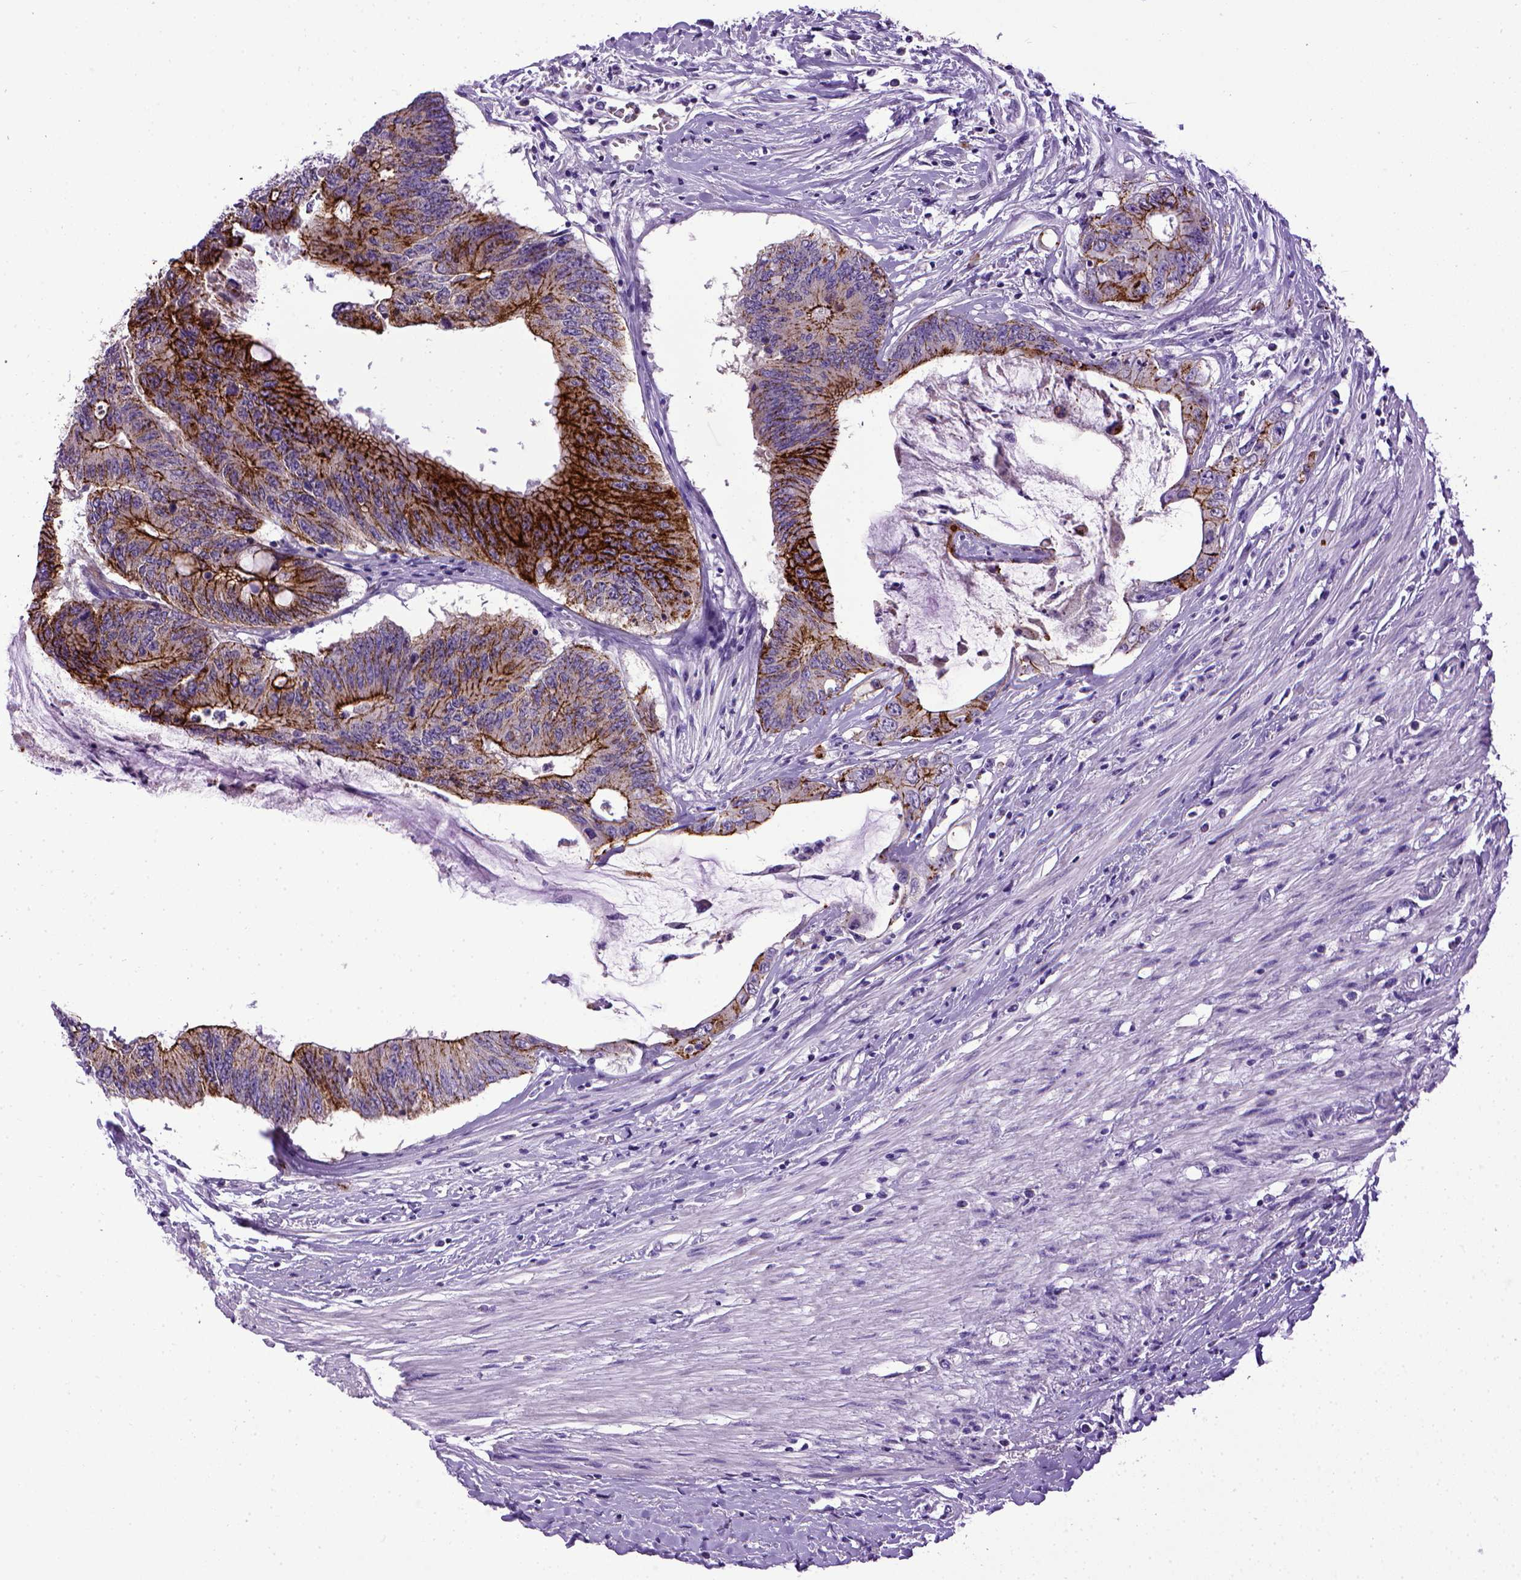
{"staining": {"intensity": "strong", "quantity": "25%-75%", "location": "cytoplasmic/membranous"}, "tissue": "colorectal cancer", "cell_type": "Tumor cells", "image_type": "cancer", "snomed": [{"axis": "morphology", "description": "Adenocarcinoma, NOS"}, {"axis": "topography", "description": "Rectum"}], "caption": "DAB immunohistochemical staining of colorectal cancer (adenocarcinoma) shows strong cytoplasmic/membranous protein positivity in about 25%-75% of tumor cells.", "gene": "CDH1", "patient": {"sex": "male", "age": 59}}